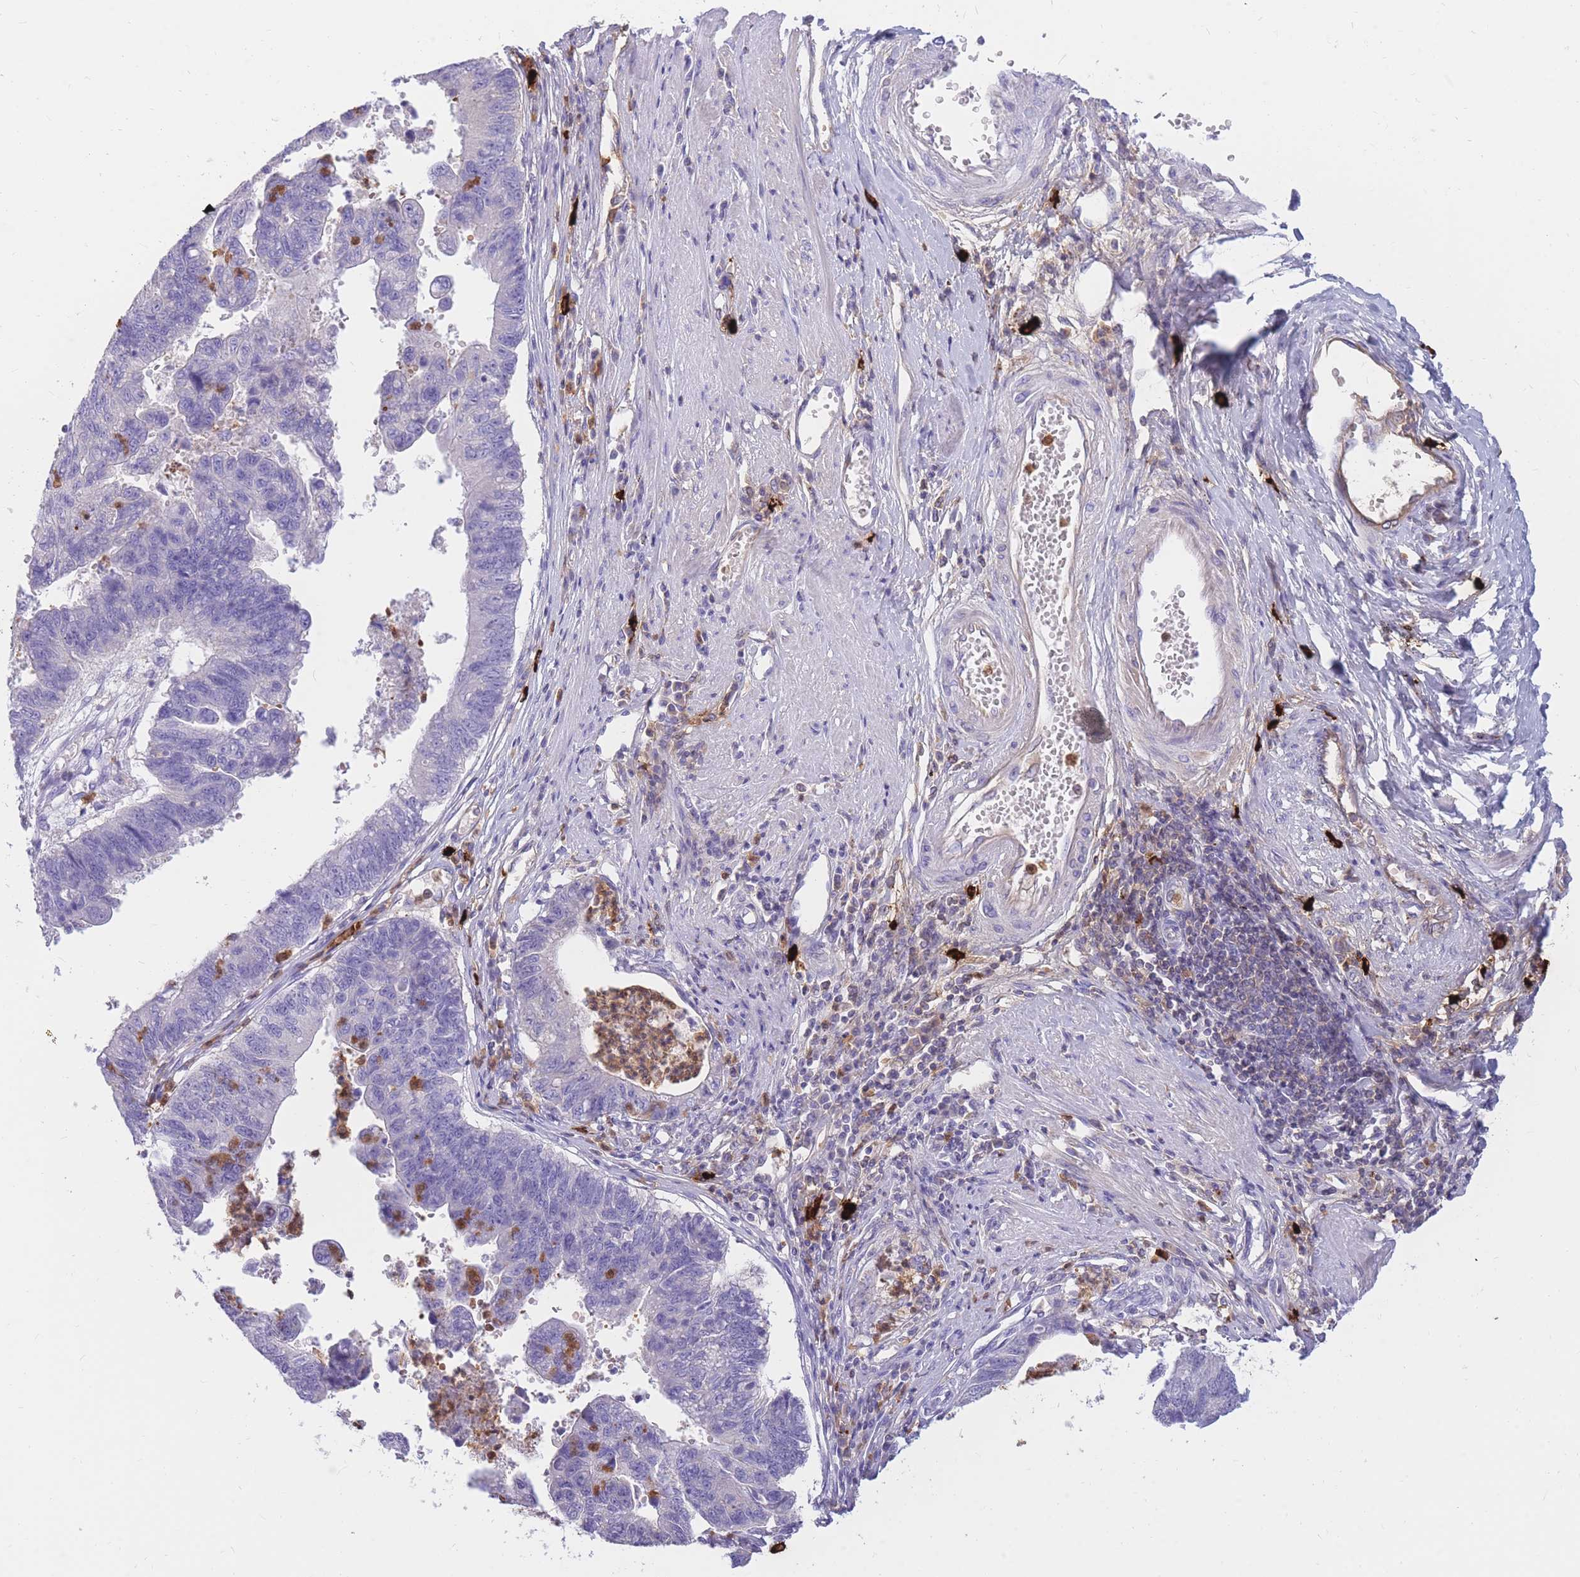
{"staining": {"intensity": "negative", "quantity": "none", "location": "none"}, "tissue": "stomach cancer", "cell_type": "Tumor cells", "image_type": "cancer", "snomed": [{"axis": "morphology", "description": "Adenocarcinoma, NOS"}, {"axis": "topography", "description": "Stomach"}], "caption": "Tumor cells are negative for protein expression in human adenocarcinoma (stomach).", "gene": "TPSAB1", "patient": {"sex": "male", "age": 59}}